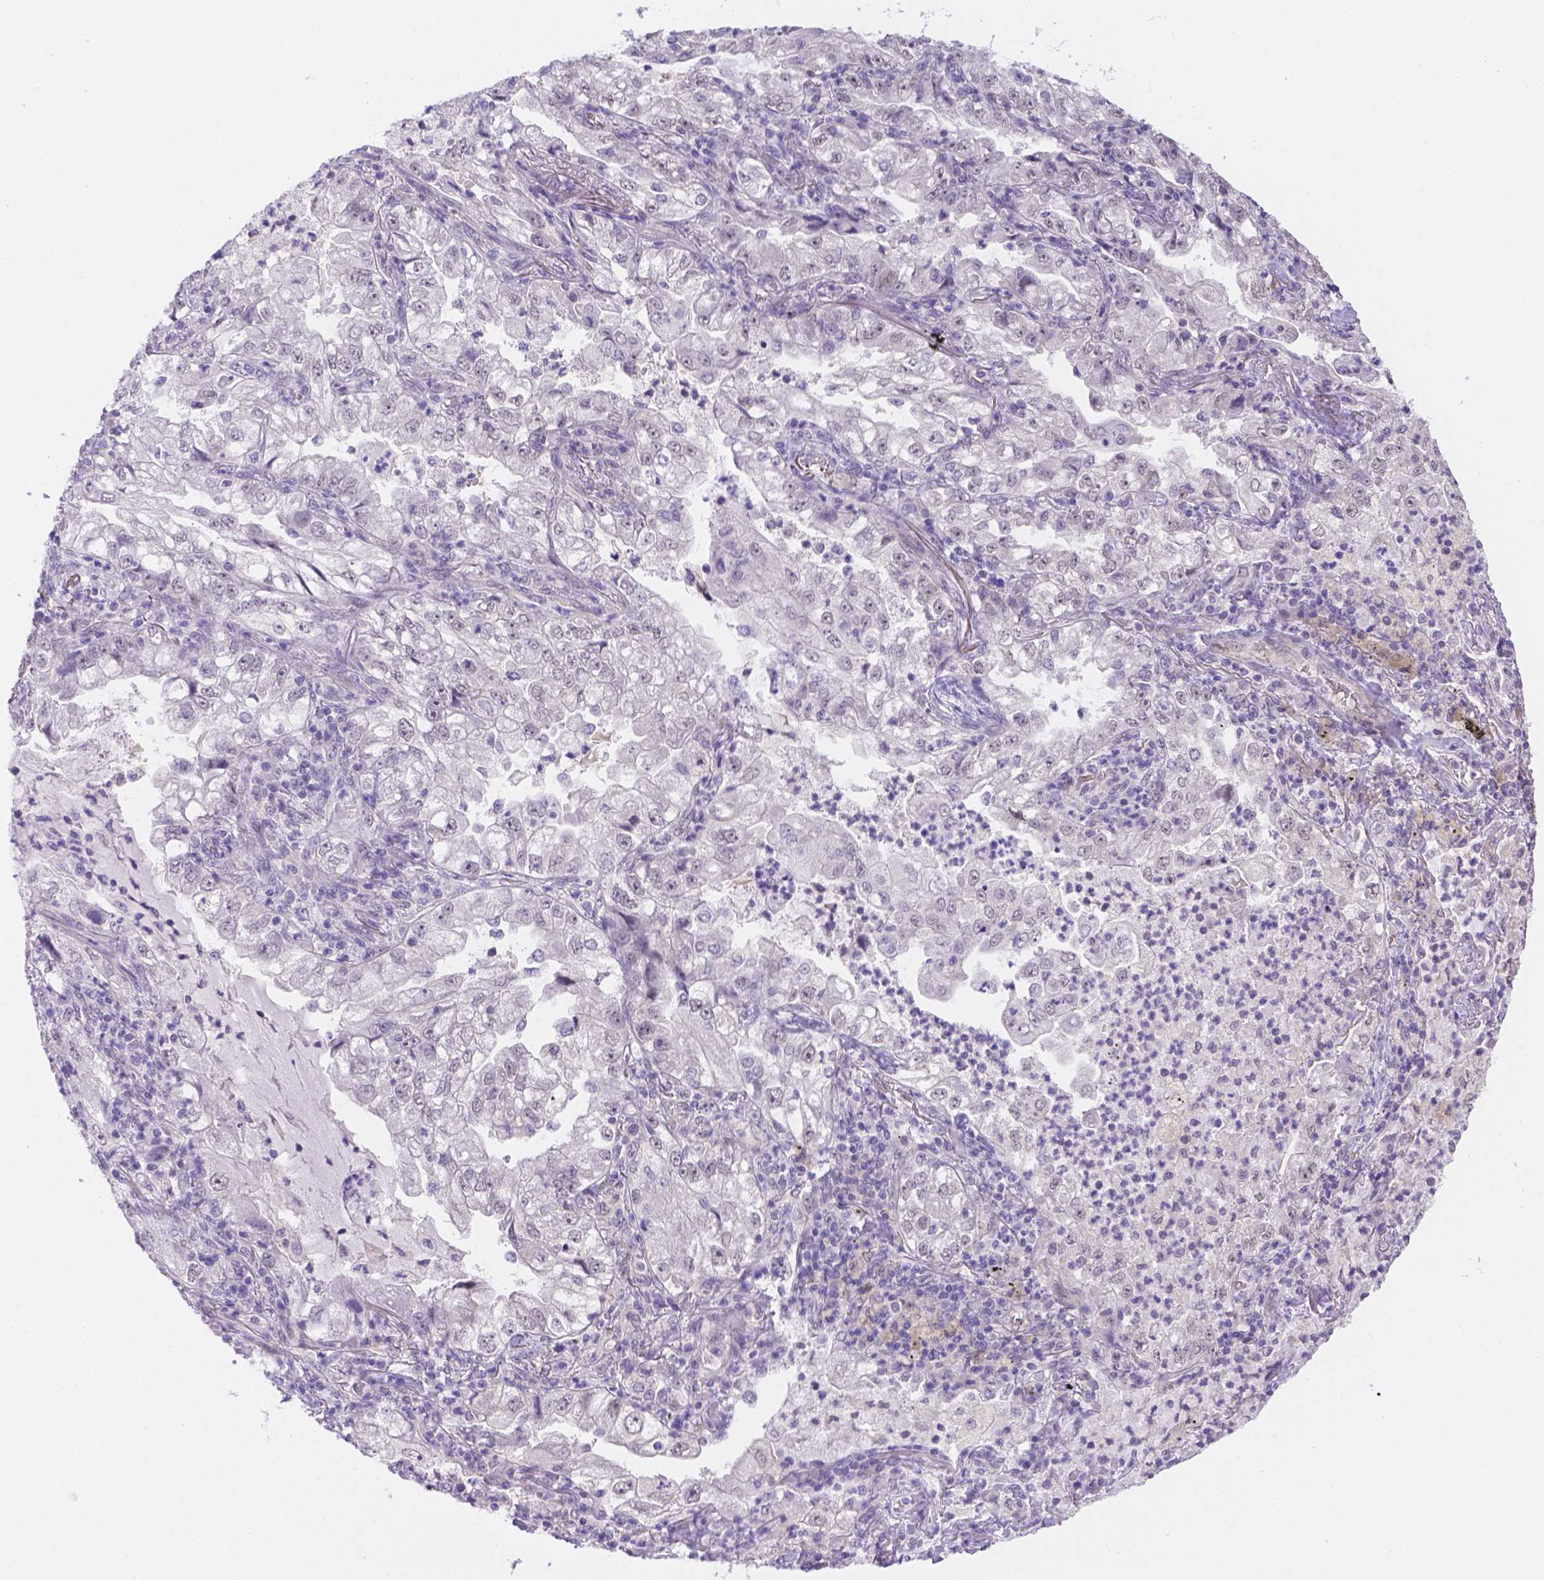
{"staining": {"intensity": "negative", "quantity": "none", "location": "none"}, "tissue": "lung cancer", "cell_type": "Tumor cells", "image_type": "cancer", "snomed": [{"axis": "morphology", "description": "Adenocarcinoma, NOS"}, {"axis": "topography", "description": "Lung"}], "caption": "DAB immunohistochemical staining of human lung cancer displays no significant staining in tumor cells. (DAB (3,3'-diaminobenzidine) immunohistochemistry visualized using brightfield microscopy, high magnification).", "gene": "NXPE2", "patient": {"sex": "female", "age": 73}}